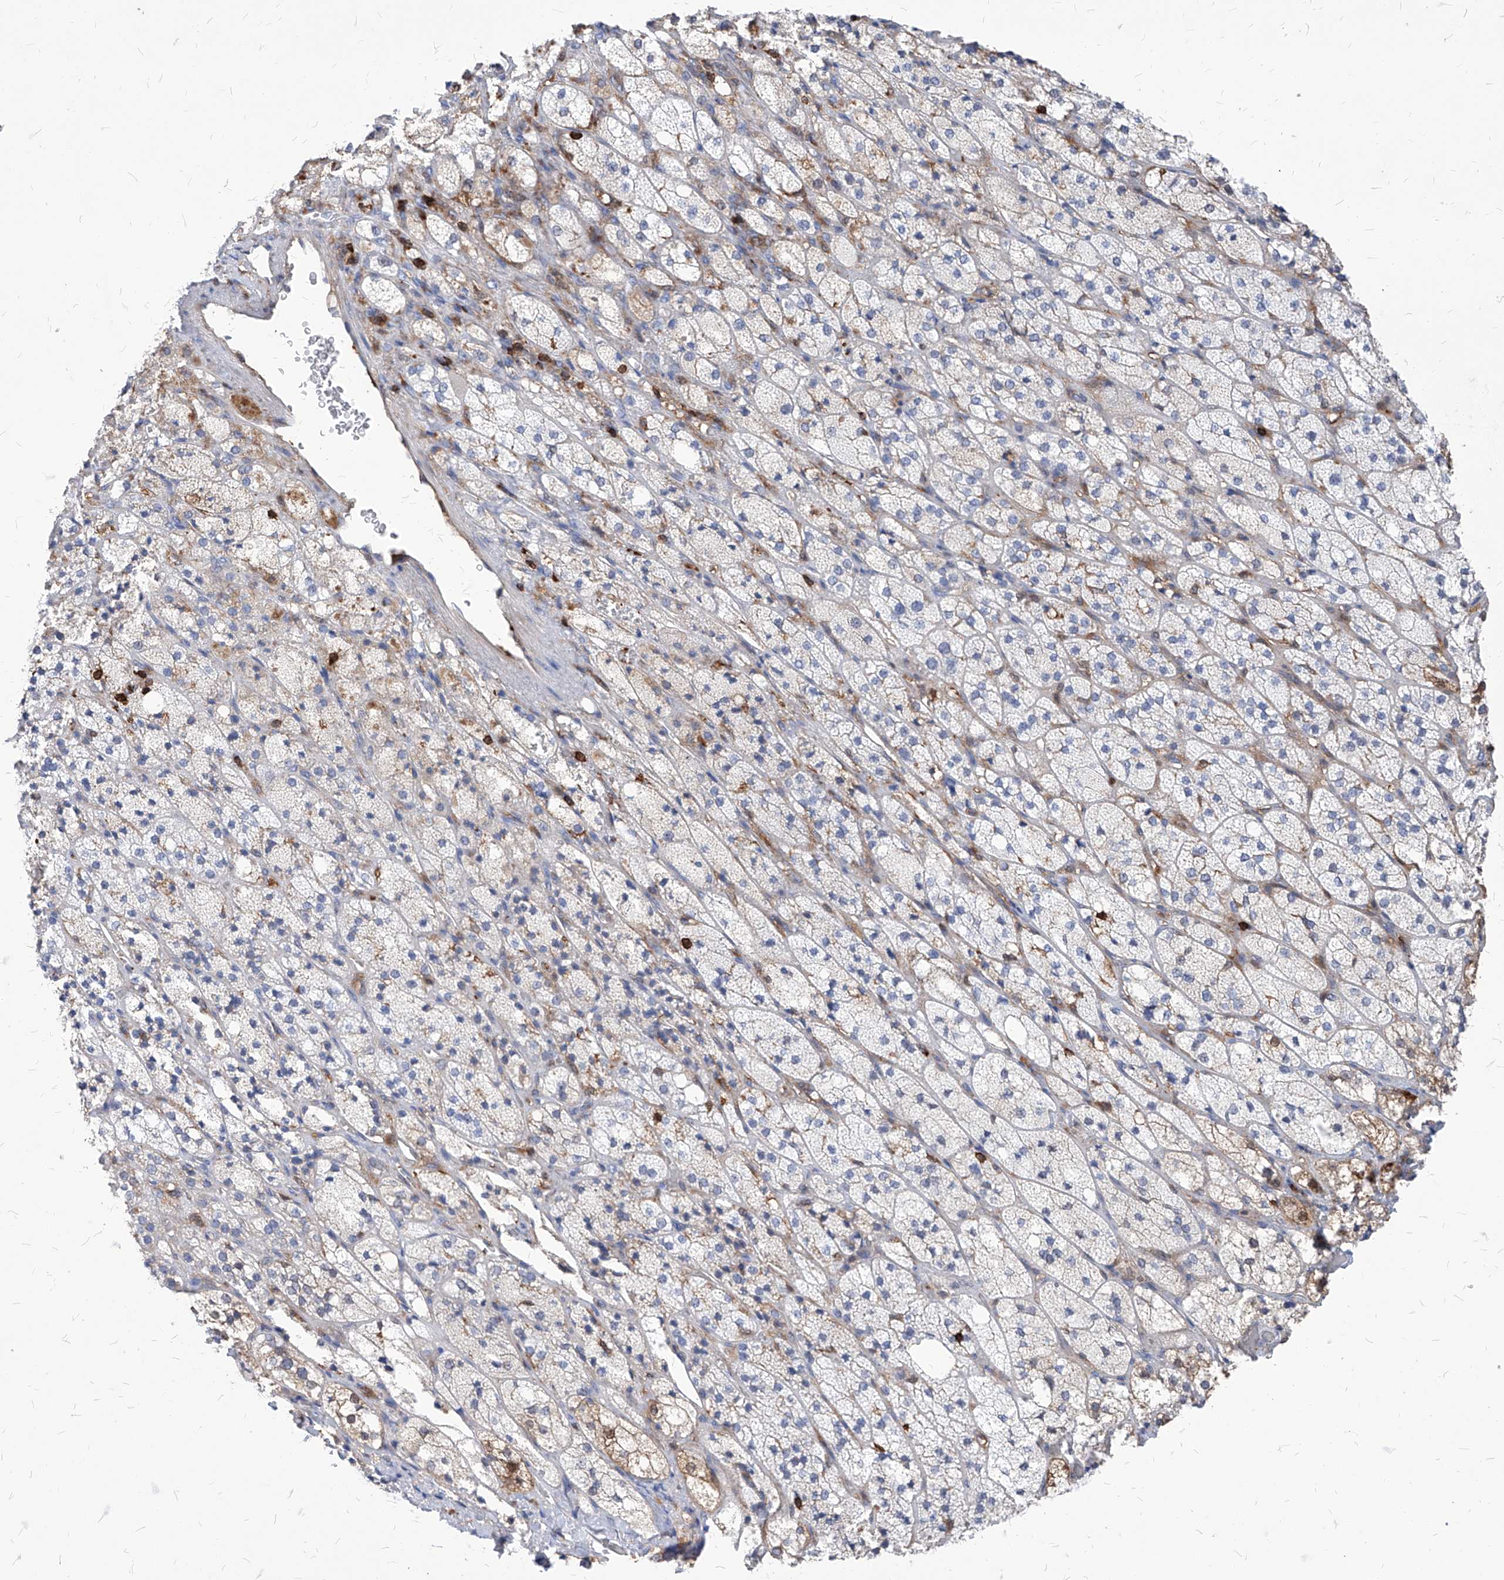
{"staining": {"intensity": "negative", "quantity": "none", "location": "none"}, "tissue": "adrenal gland", "cell_type": "Glandular cells", "image_type": "normal", "snomed": [{"axis": "morphology", "description": "Normal tissue, NOS"}, {"axis": "topography", "description": "Adrenal gland"}], "caption": "High magnification brightfield microscopy of unremarkable adrenal gland stained with DAB (brown) and counterstained with hematoxylin (blue): glandular cells show no significant staining. The staining is performed using DAB (3,3'-diaminobenzidine) brown chromogen with nuclei counter-stained in using hematoxylin.", "gene": "ABRACL", "patient": {"sex": "male", "age": 61}}